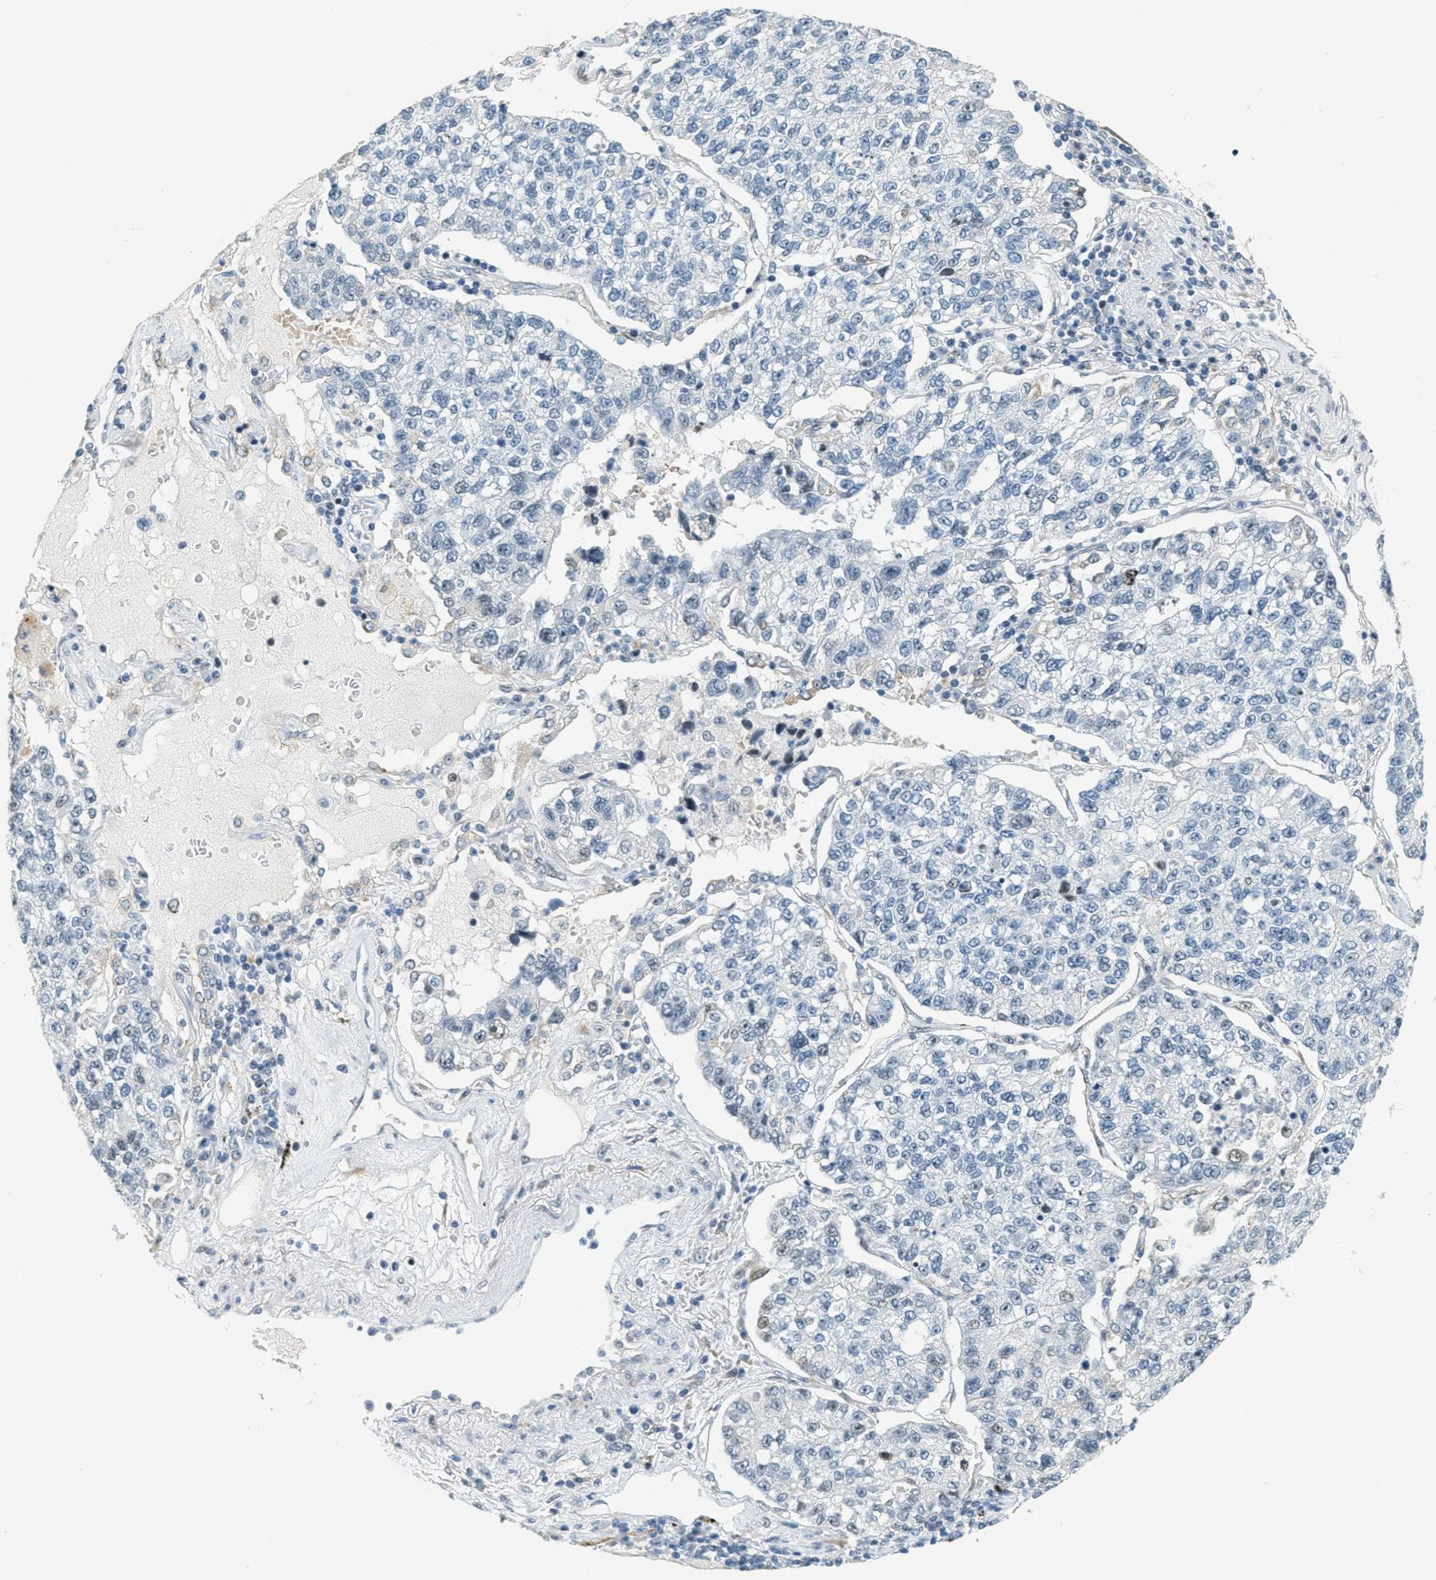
{"staining": {"intensity": "negative", "quantity": "none", "location": "none"}, "tissue": "lung cancer", "cell_type": "Tumor cells", "image_type": "cancer", "snomed": [{"axis": "morphology", "description": "Adenocarcinoma, NOS"}, {"axis": "topography", "description": "Lung"}], "caption": "DAB (3,3'-diaminobenzidine) immunohistochemical staining of lung cancer (adenocarcinoma) demonstrates no significant positivity in tumor cells. (Brightfield microscopy of DAB IHC at high magnification).", "gene": "ZDHHC23", "patient": {"sex": "male", "age": 49}}